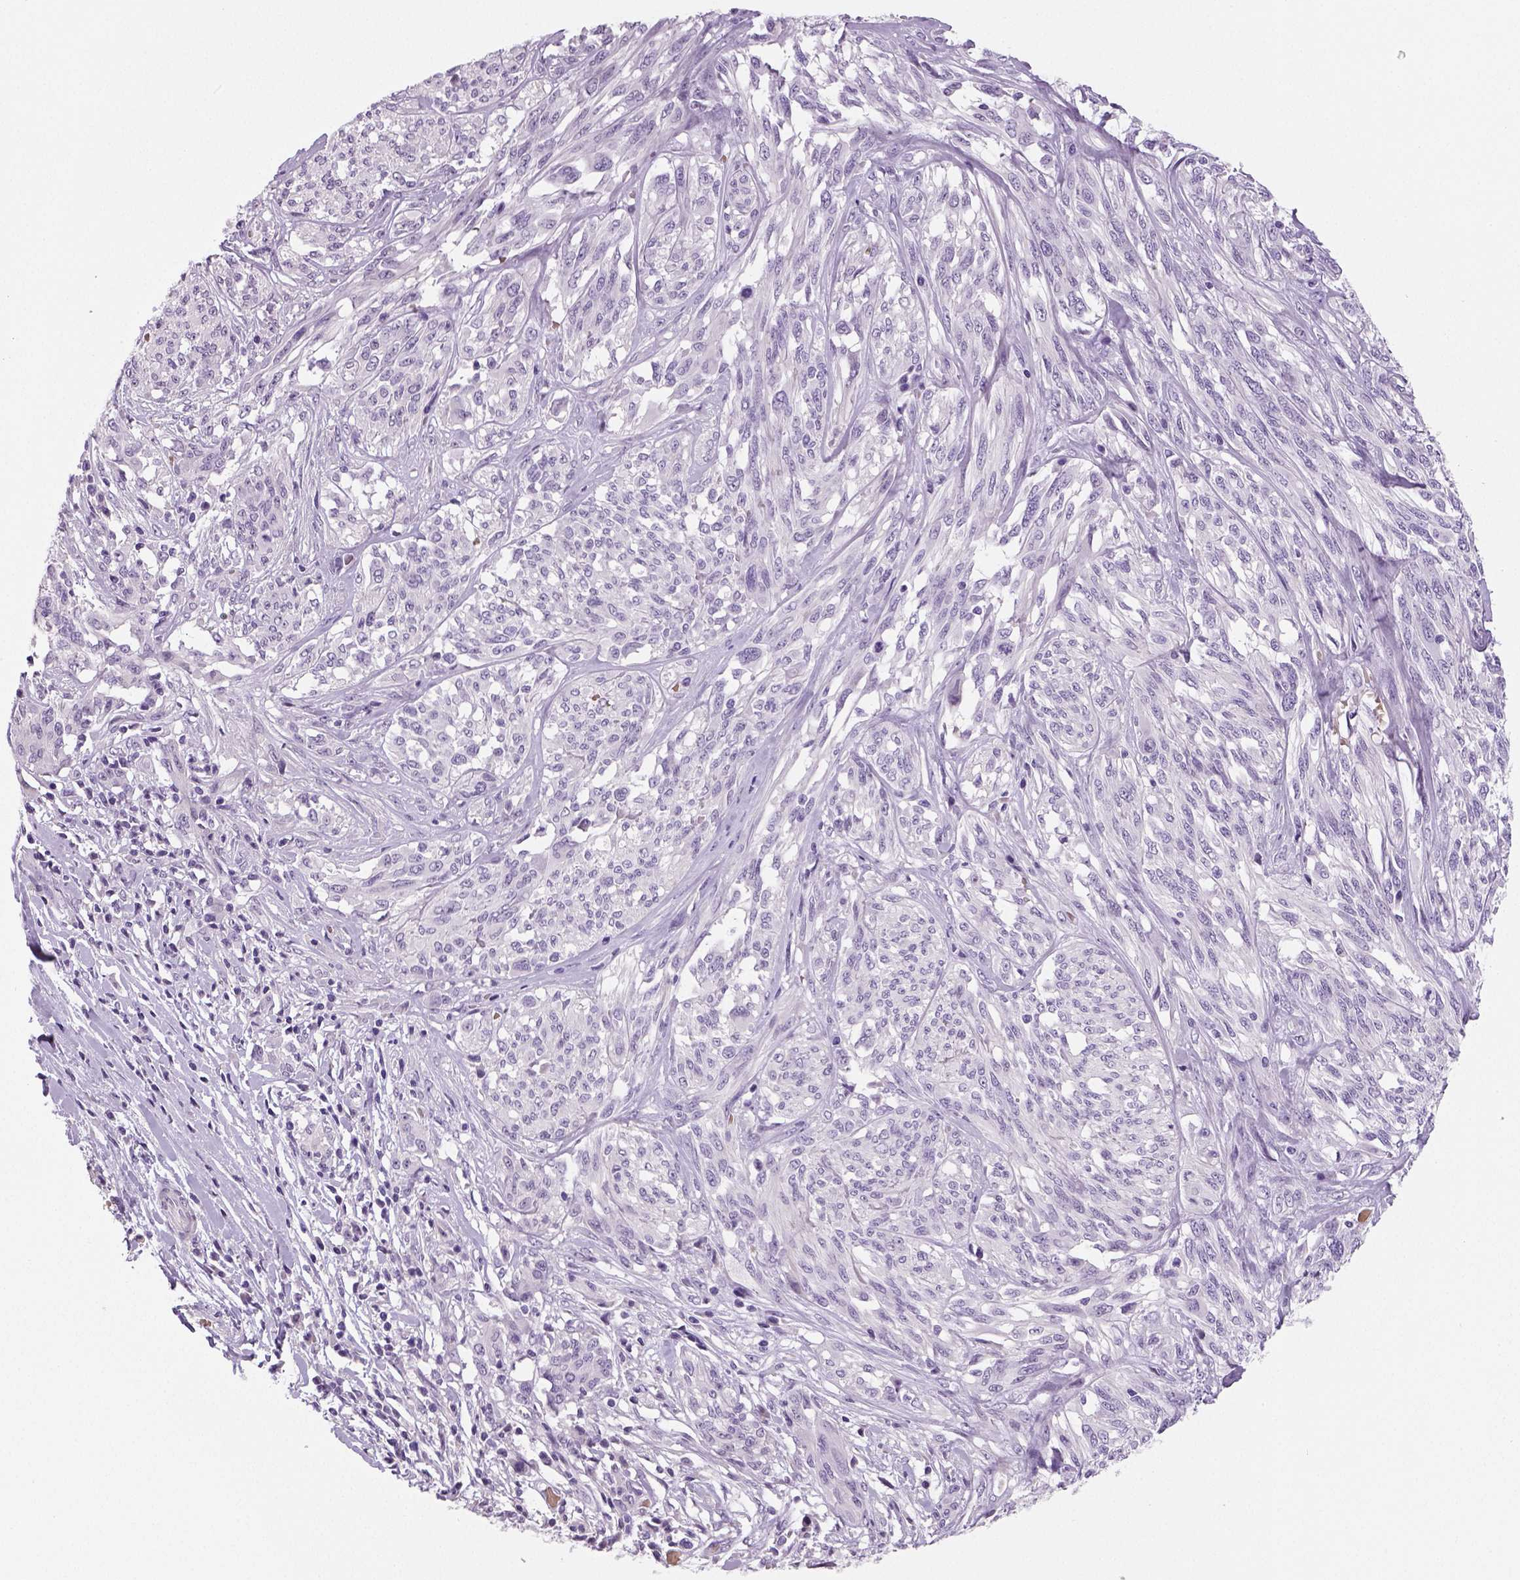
{"staining": {"intensity": "negative", "quantity": "none", "location": "none"}, "tissue": "melanoma", "cell_type": "Tumor cells", "image_type": "cancer", "snomed": [{"axis": "morphology", "description": "Malignant melanoma, NOS"}, {"axis": "topography", "description": "Skin"}], "caption": "This is a micrograph of IHC staining of malignant melanoma, which shows no expression in tumor cells.", "gene": "TSPAN7", "patient": {"sex": "female", "age": 91}}